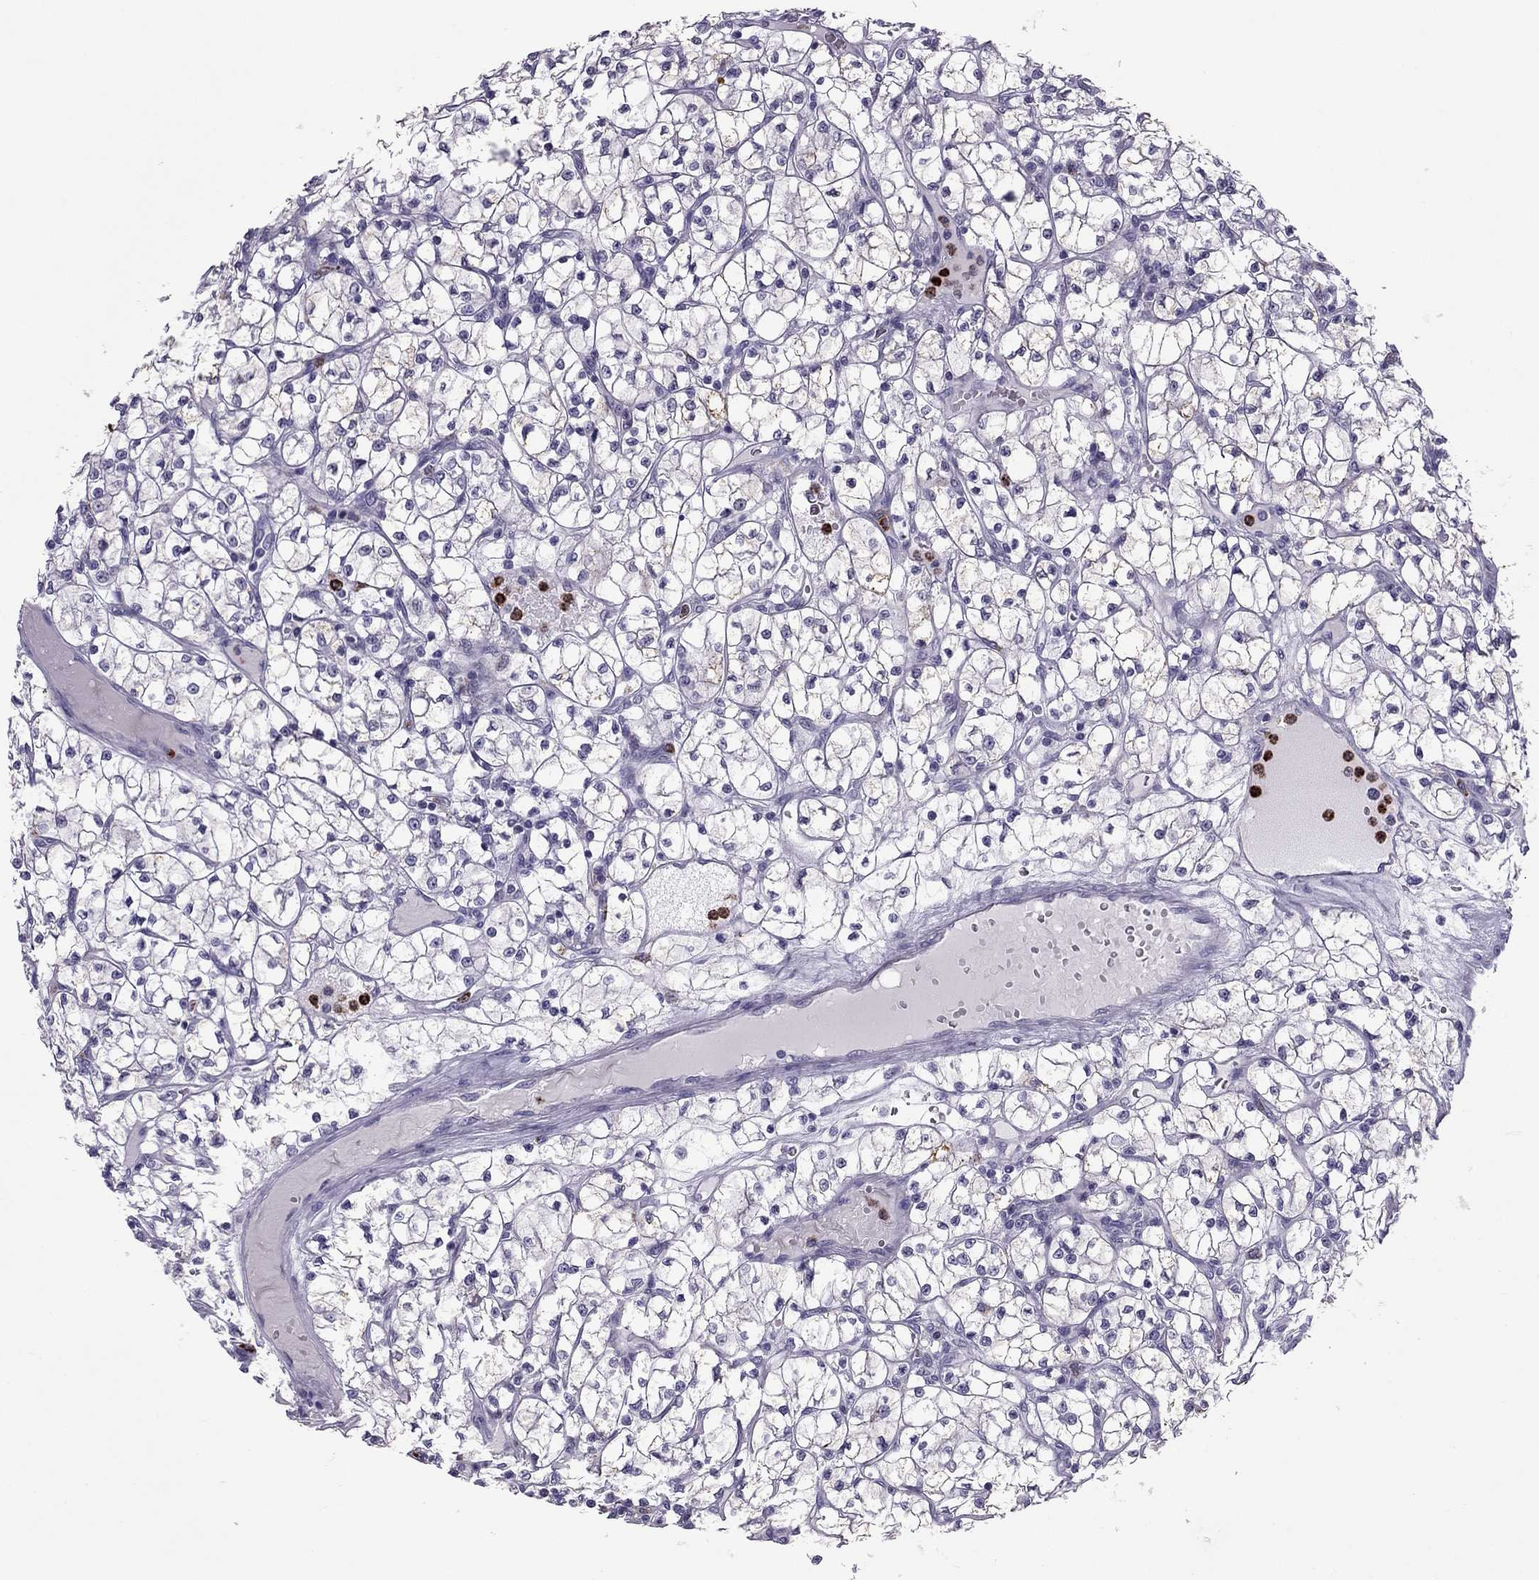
{"staining": {"intensity": "weak", "quantity": "<25%", "location": "cytoplasmic/membranous"}, "tissue": "renal cancer", "cell_type": "Tumor cells", "image_type": "cancer", "snomed": [{"axis": "morphology", "description": "Adenocarcinoma, NOS"}, {"axis": "topography", "description": "Kidney"}], "caption": "A high-resolution histopathology image shows IHC staining of renal cancer (adenocarcinoma), which shows no significant positivity in tumor cells. The staining is performed using DAB (3,3'-diaminobenzidine) brown chromogen with nuclei counter-stained in using hematoxylin.", "gene": "CCL27", "patient": {"sex": "female", "age": 64}}